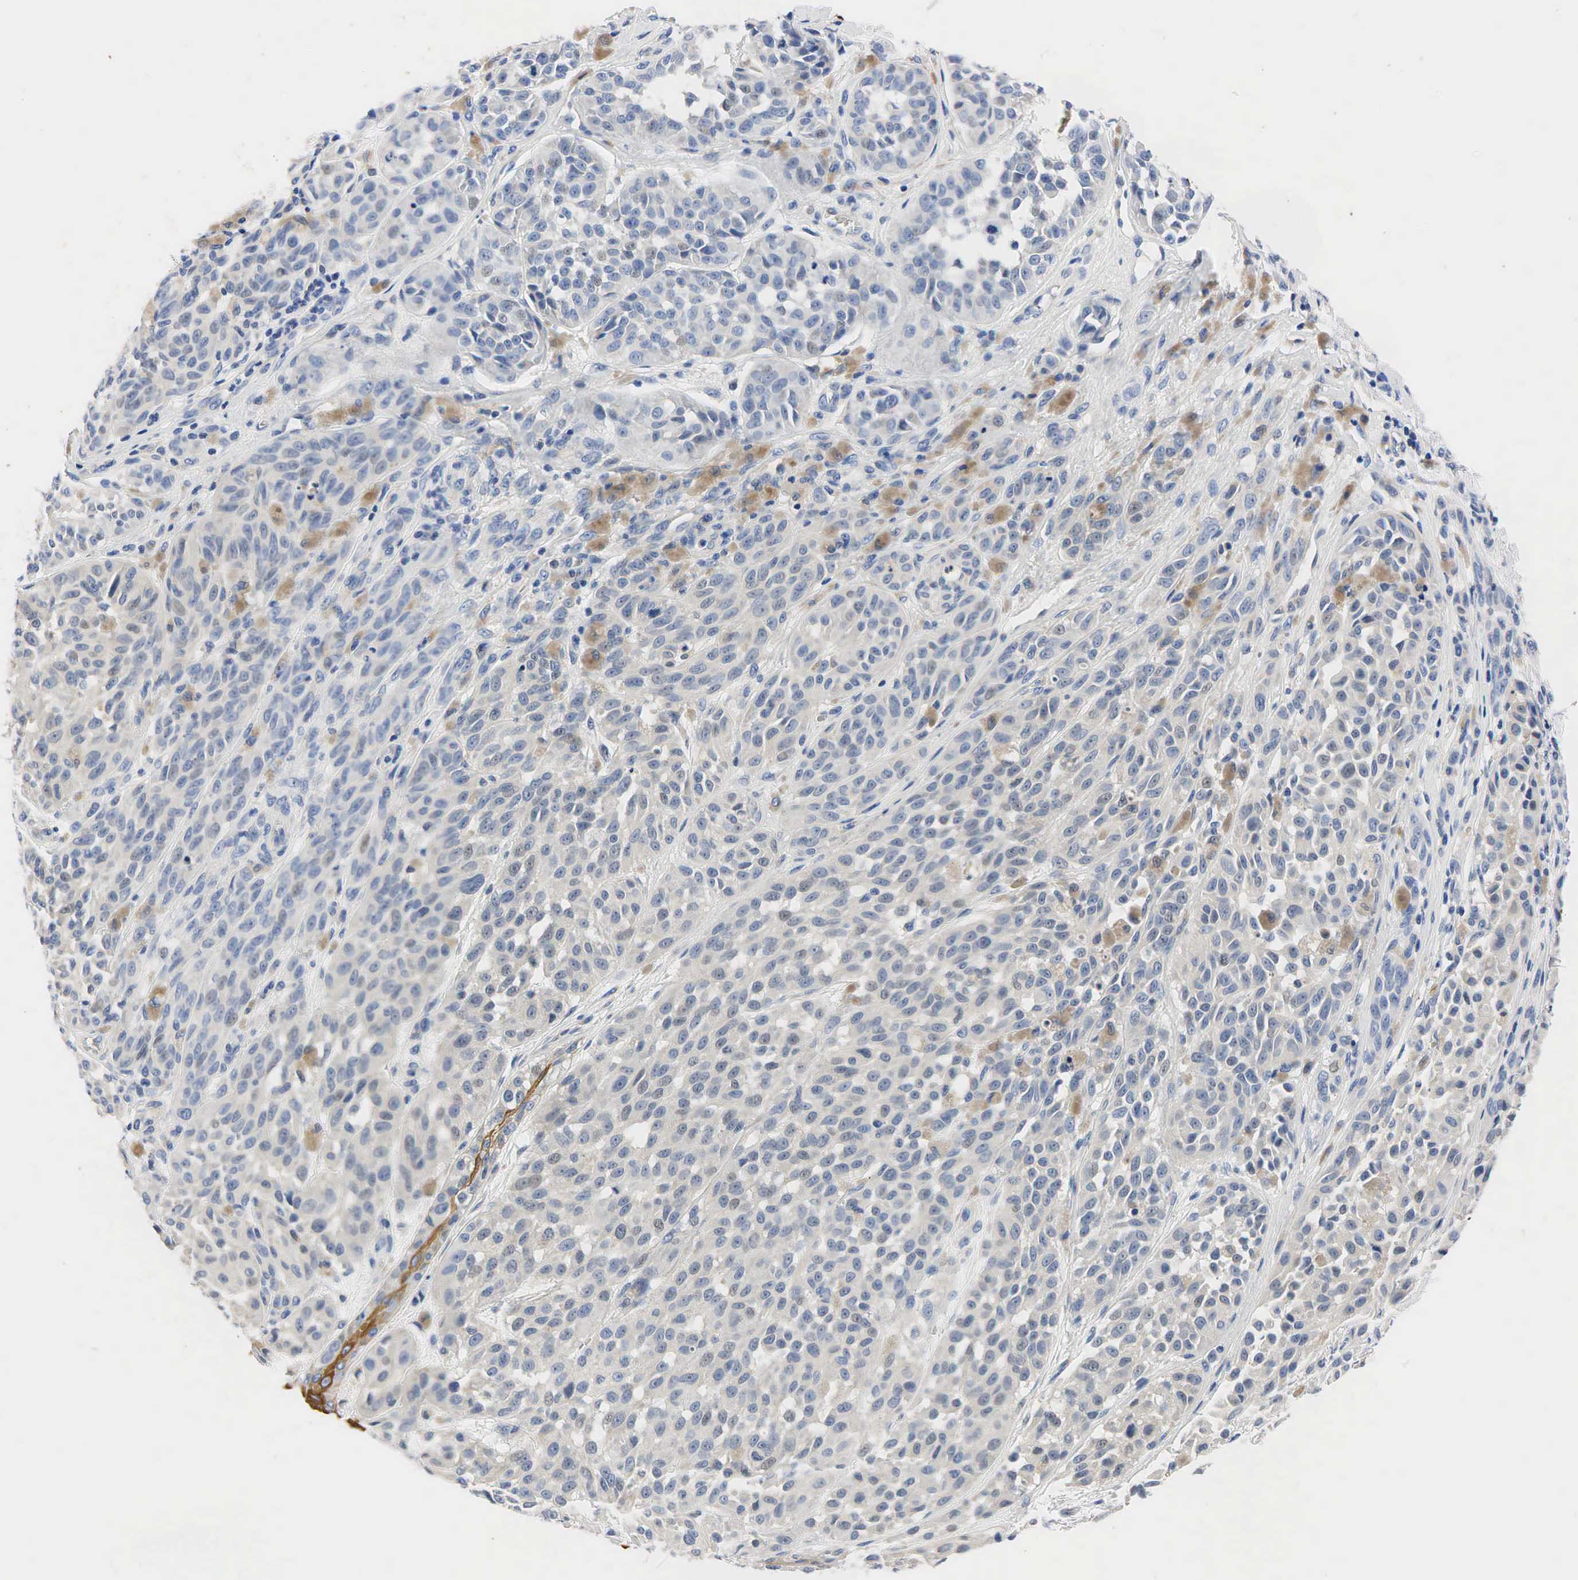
{"staining": {"intensity": "negative", "quantity": "none", "location": "none"}, "tissue": "melanoma", "cell_type": "Tumor cells", "image_type": "cancer", "snomed": [{"axis": "morphology", "description": "Malignant melanoma, NOS"}, {"axis": "topography", "description": "Skin"}], "caption": "Image shows no significant protein expression in tumor cells of malignant melanoma.", "gene": "PGR", "patient": {"sex": "male", "age": 44}}